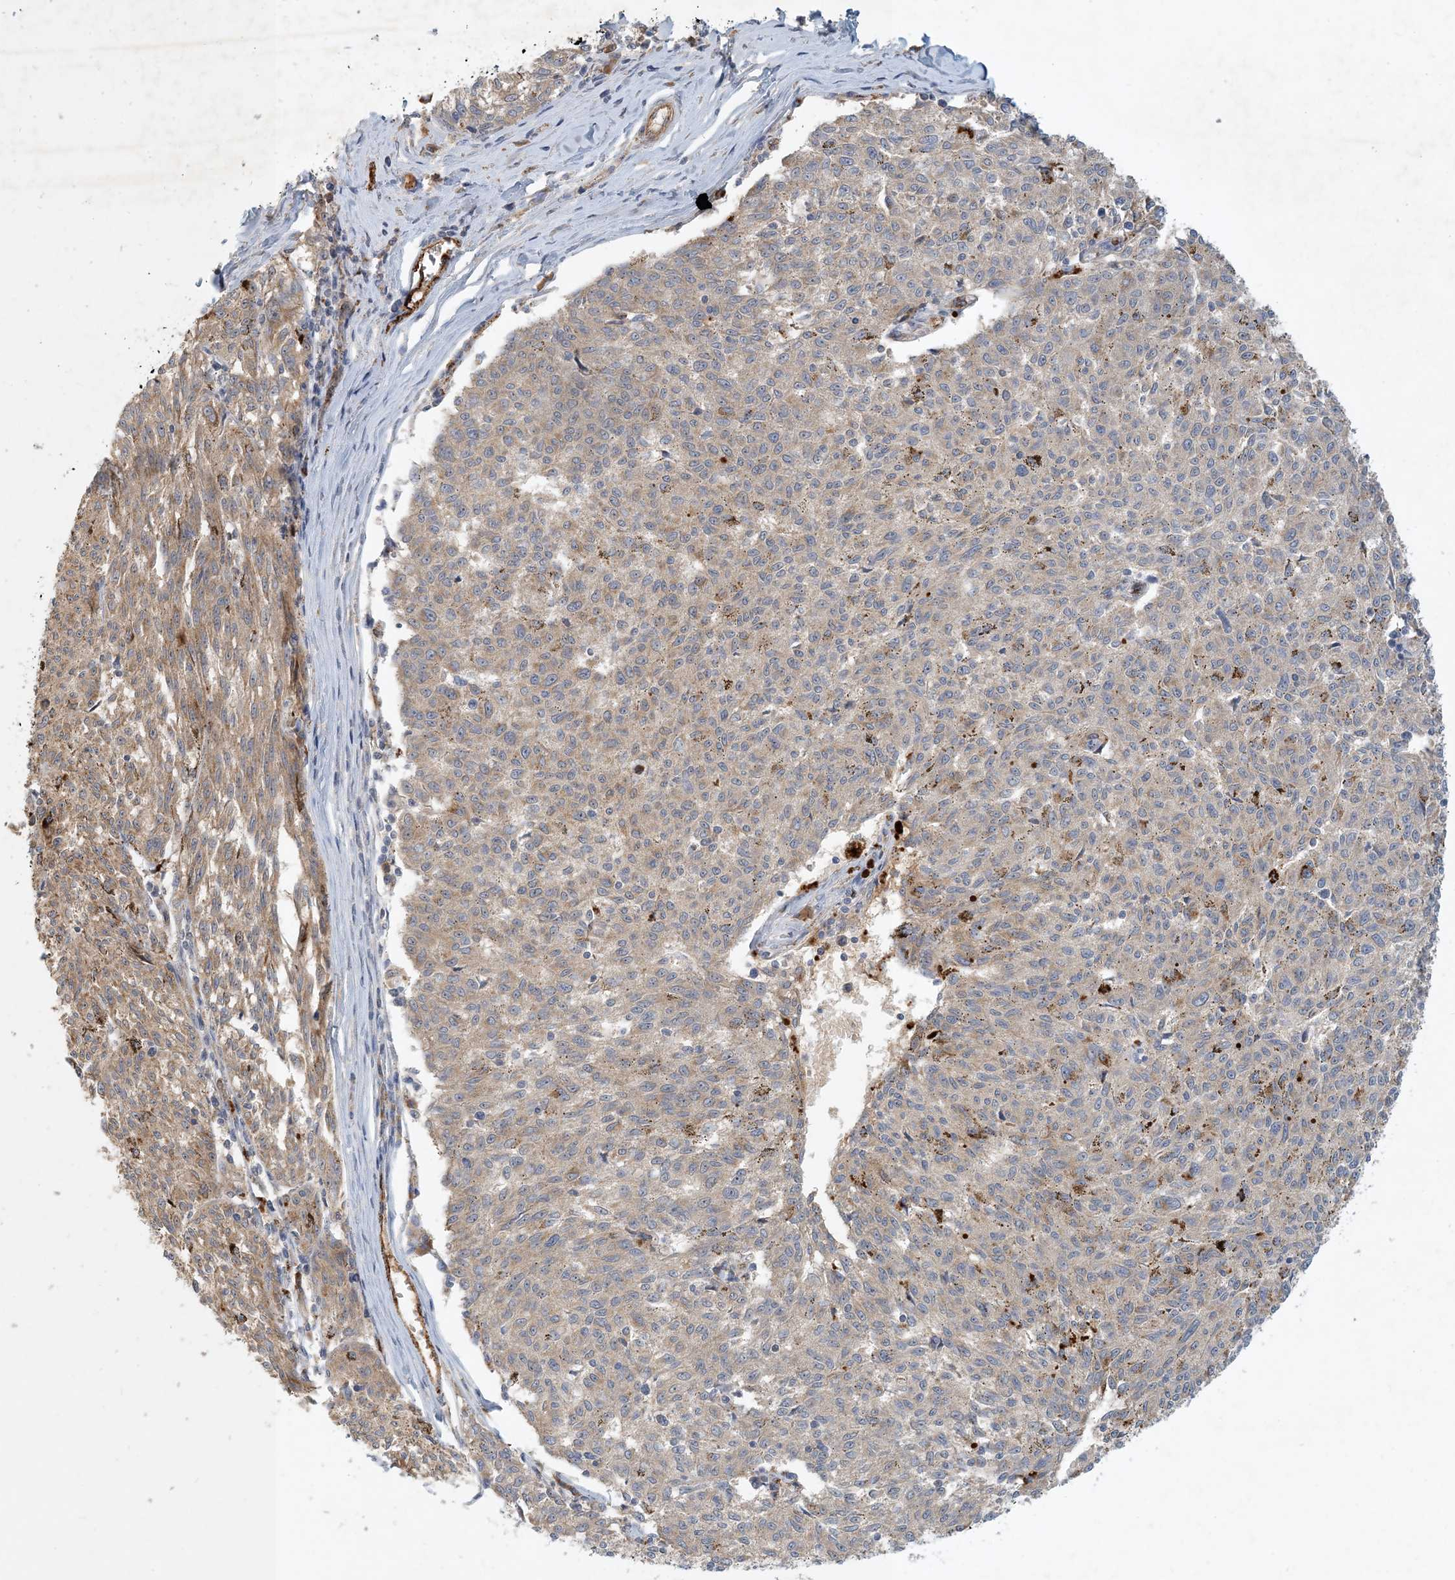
{"staining": {"intensity": "weak", "quantity": "25%-75%", "location": "cytoplasmic/membranous"}, "tissue": "melanoma", "cell_type": "Tumor cells", "image_type": "cancer", "snomed": [{"axis": "morphology", "description": "Malignant melanoma, NOS"}, {"axis": "topography", "description": "Skin"}], "caption": "IHC of malignant melanoma shows low levels of weak cytoplasmic/membranous expression in approximately 25%-75% of tumor cells.", "gene": "ZBTB3", "patient": {"sex": "female", "age": 72}}